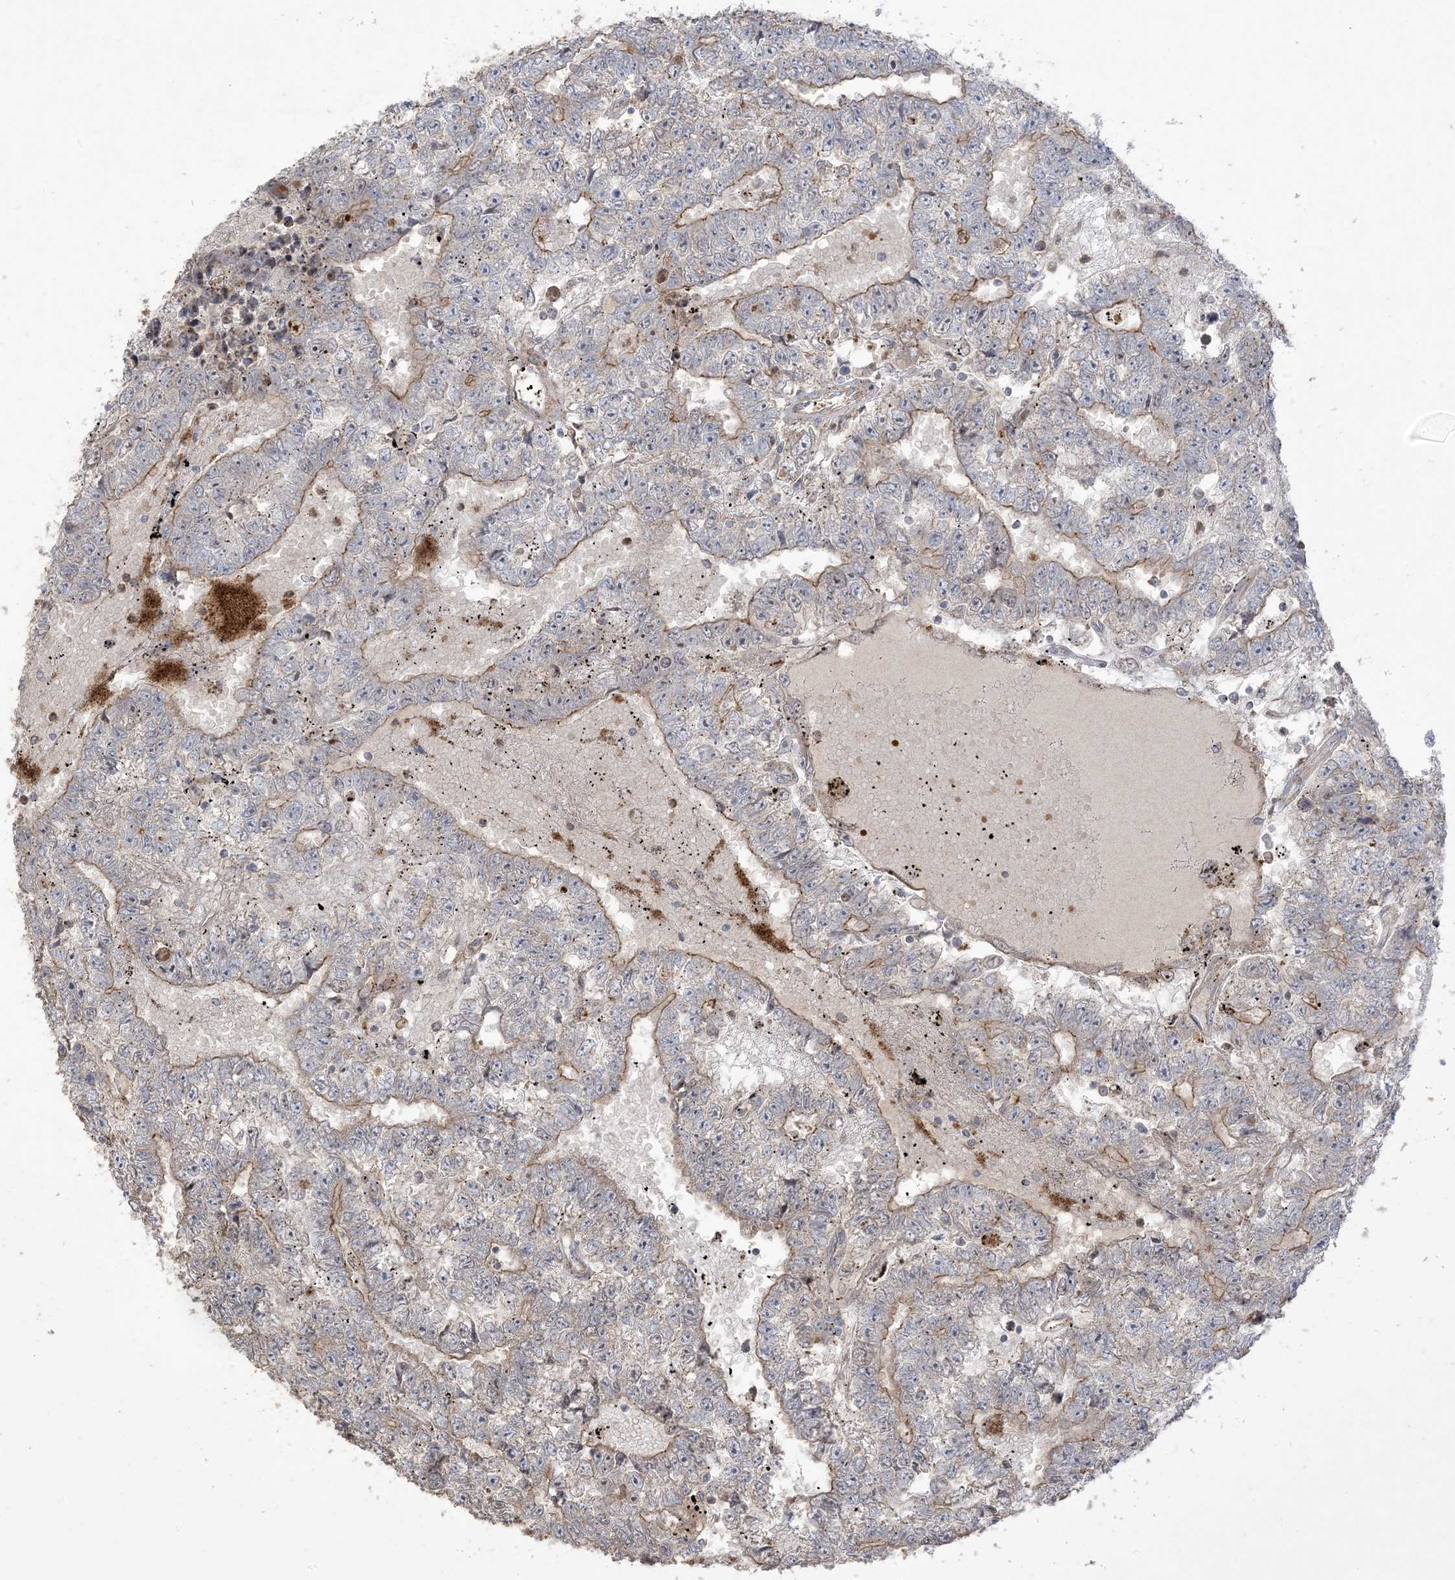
{"staining": {"intensity": "weak", "quantity": "25%-75%", "location": "cytoplasmic/membranous"}, "tissue": "testis cancer", "cell_type": "Tumor cells", "image_type": "cancer", "snomed": [{"axis": "morphology", "description": "Carcinoma, Embryonal, NOS"}, {"axis": "topography", "description": "Testis"}], "caption": "Immunohistochemistry (IHC) photomicrograph of neoplastic tissue: human embryonal carcinoma (testis) stained using IHC exhibits low levels of weak protein expression localized specifically in the cytoplasmic/membranous of tumor cells, appearing as a cytoplasmic/membranous brown color.", "gene": "KLHL18", "patient": {"sex": "male", "age": 25}}